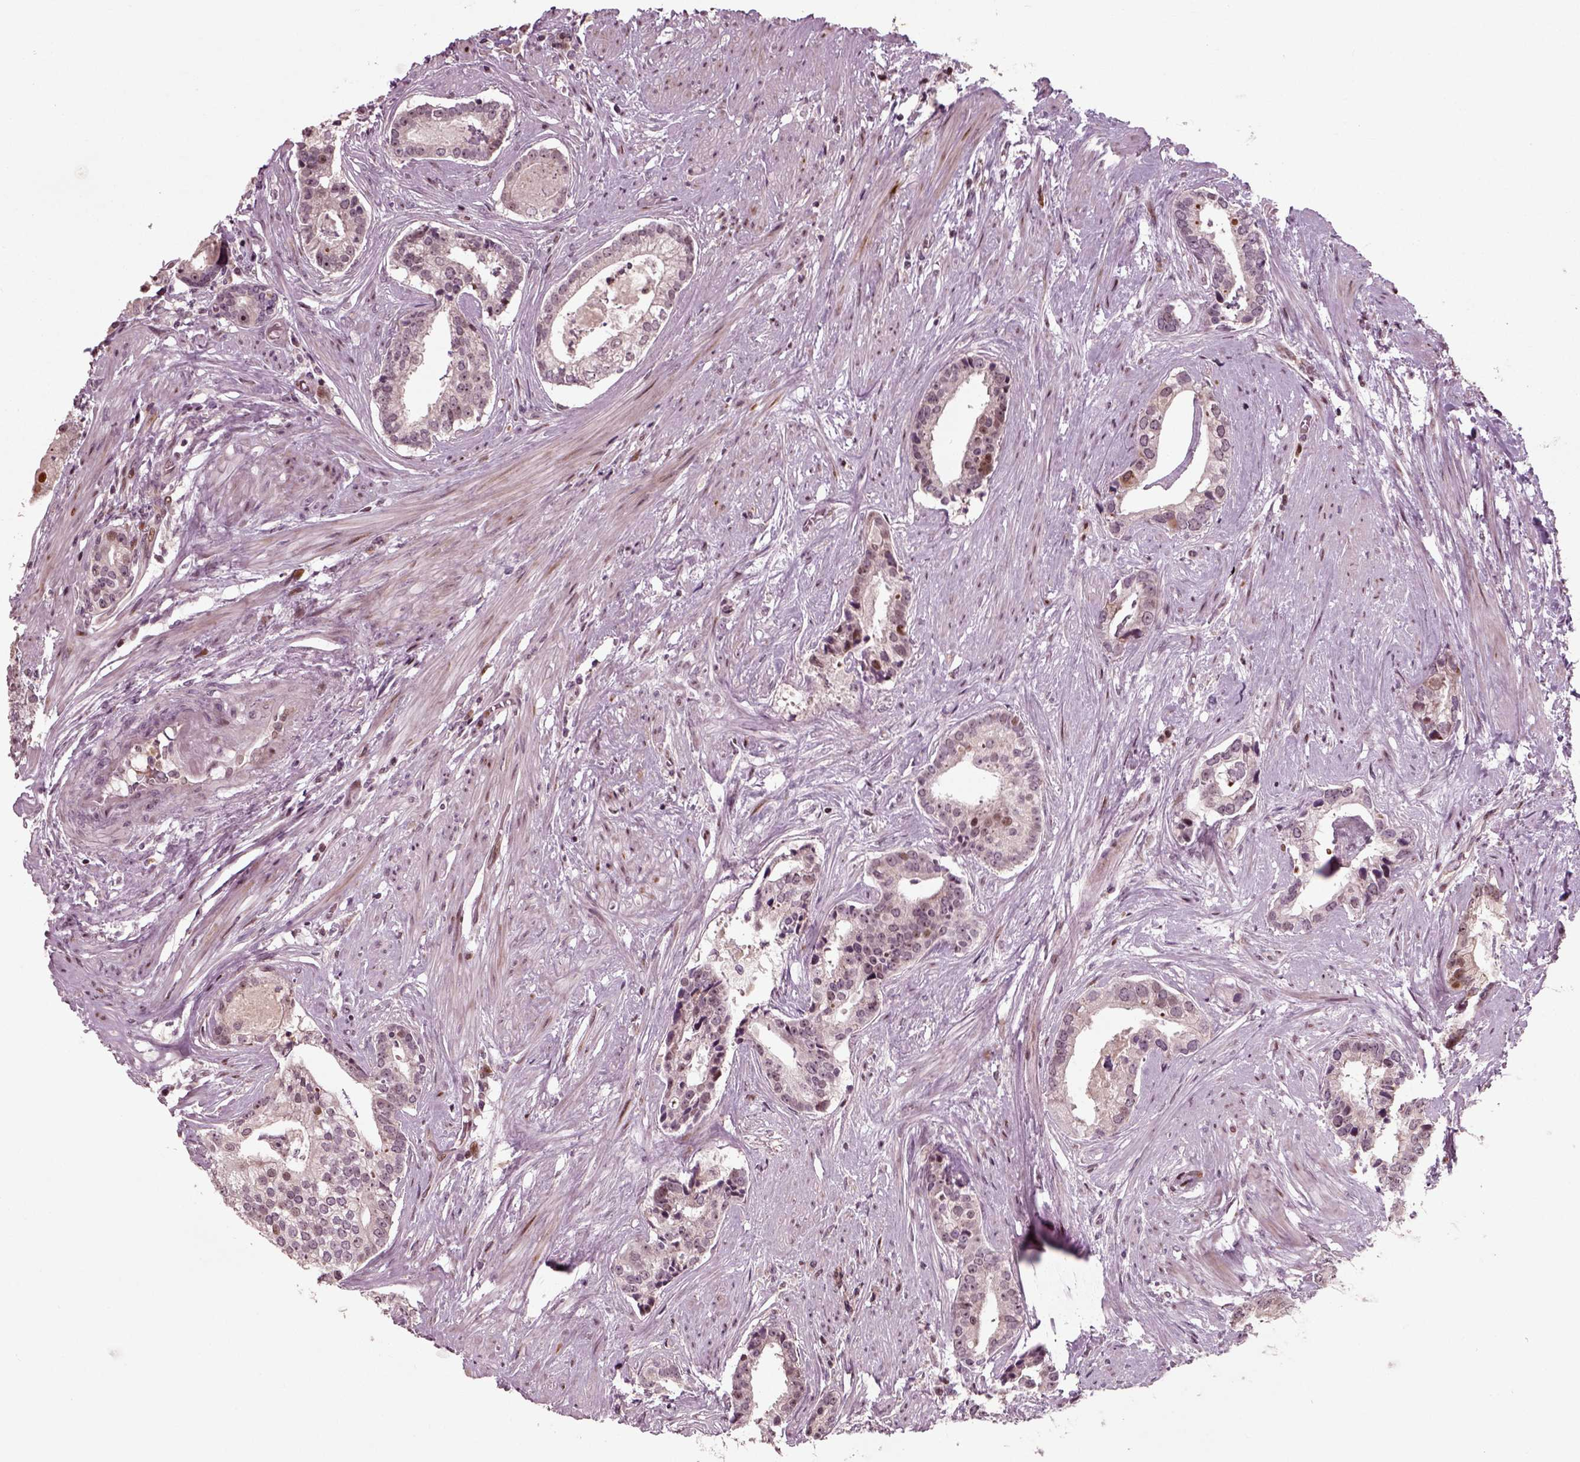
{"staining": {"intensity": "moderate", "quantity": "<25%", "location": "nuclear"}, "tissue": "prostate cancer", "cell_type": "Tumor cells", "image_type": "cancer", "snomed": [{"axis": "morphology", "description": "Adenocarcinoma, NOS"}, {"axis": "topography", "description": "Prostate and seminal vesicle, NOS"}, {"axis": "topography", "description": "Prostate"}], "caption": "A low amount of moderate nuclear staining is present in approximately <25% of tumor cells in prostate cancer tissue.", "gene": "CDC14A", "patient": {"sex": "male", "age": 44}}